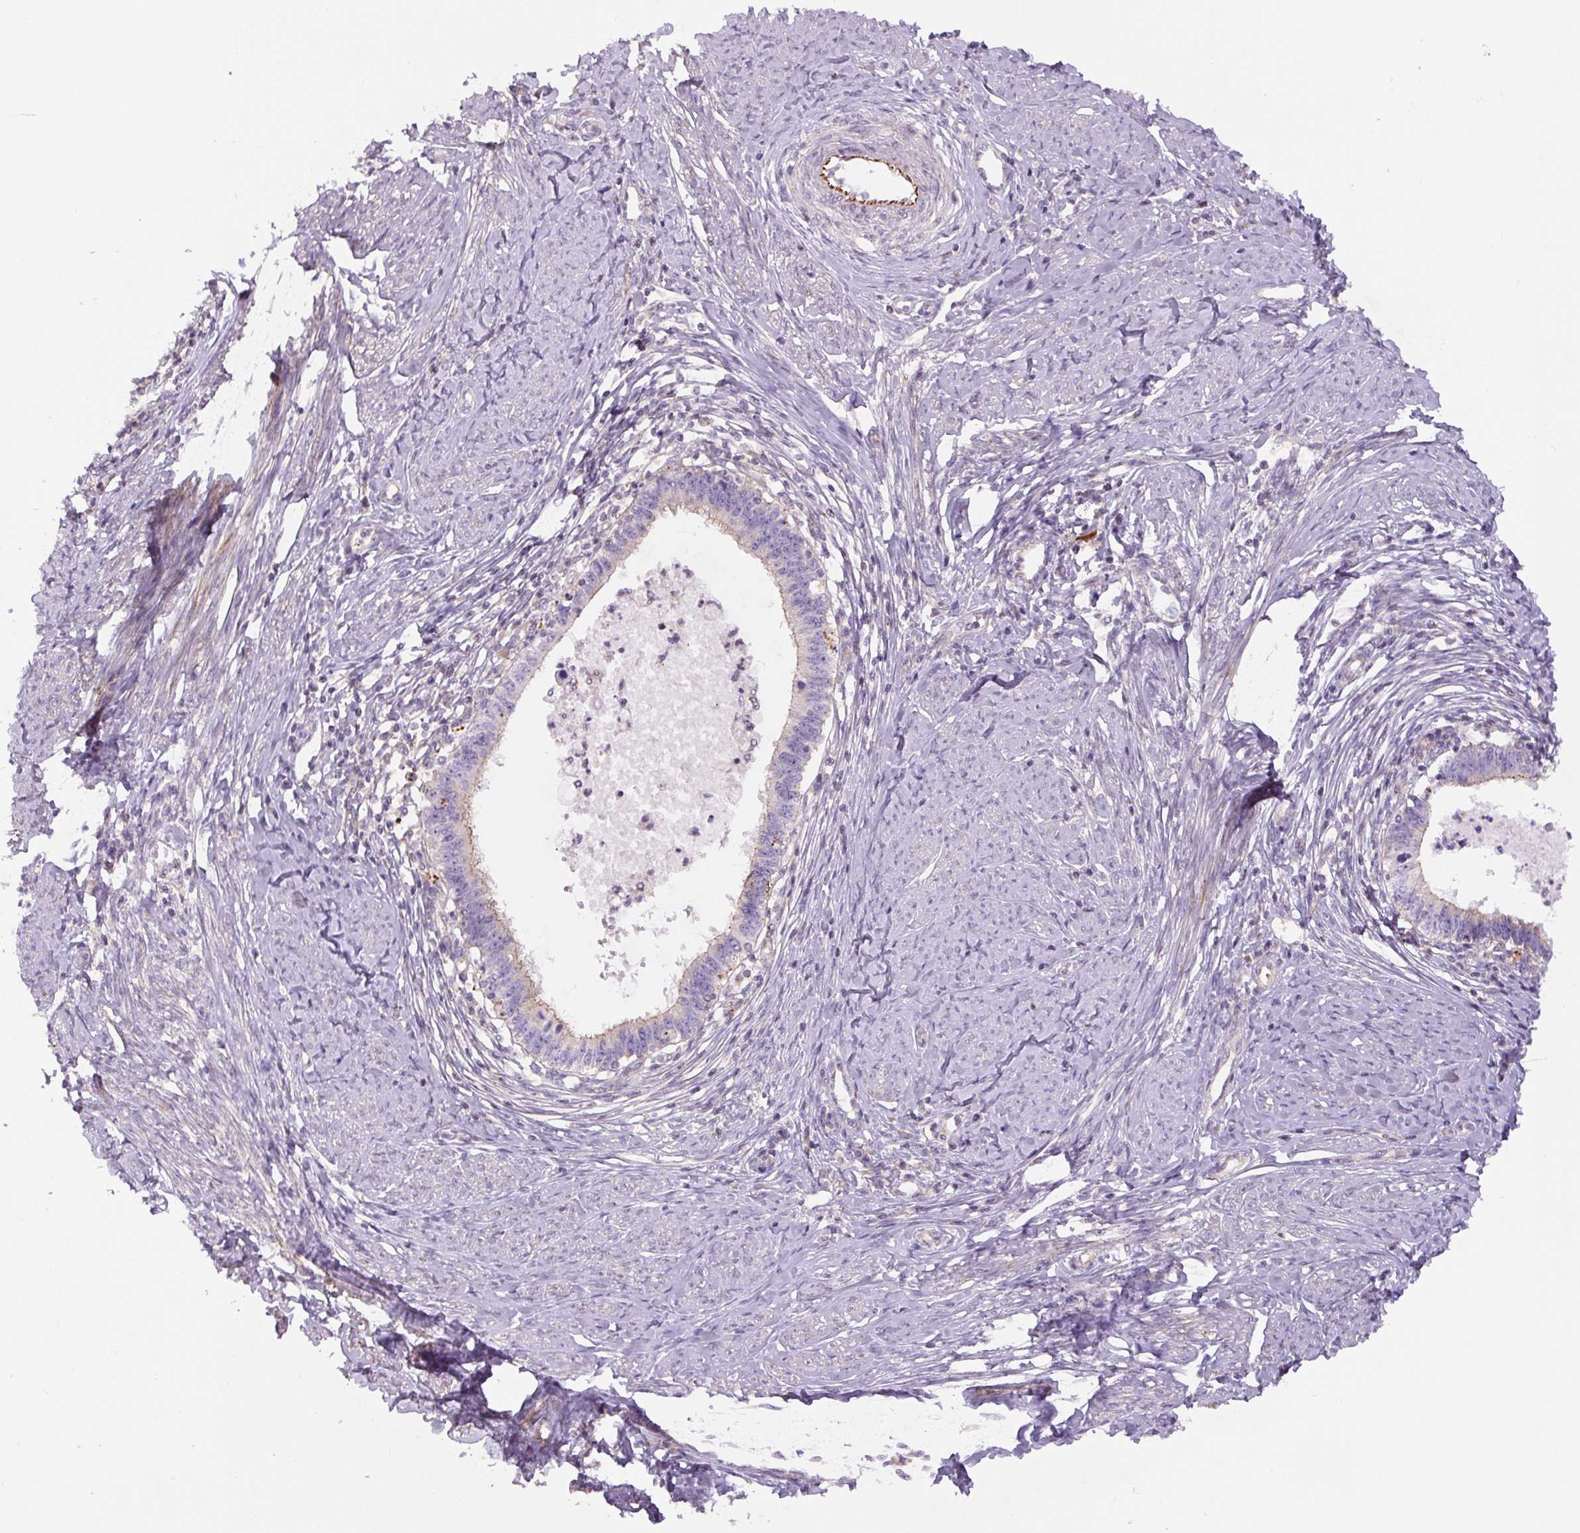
{"staining": {"intensity": "negative", "quantity": "none", "location": "none"}, "tissue": "cervical cancer", "cell_type": "Tumor cells", "image_type": "cancer", "snomed": [{"axis": "morphology", "description": "Adenocarcinoma, NOS"}, {"axis": "topography", "description": "Cervix"}], "caption": "An IHC image of cervical adenocarcinoma is shown. There is no staining in tumor cells of cervical adenocarcinoma.", "gene": "CCNI2", "patient": {"sex": "female", "age": 36}}